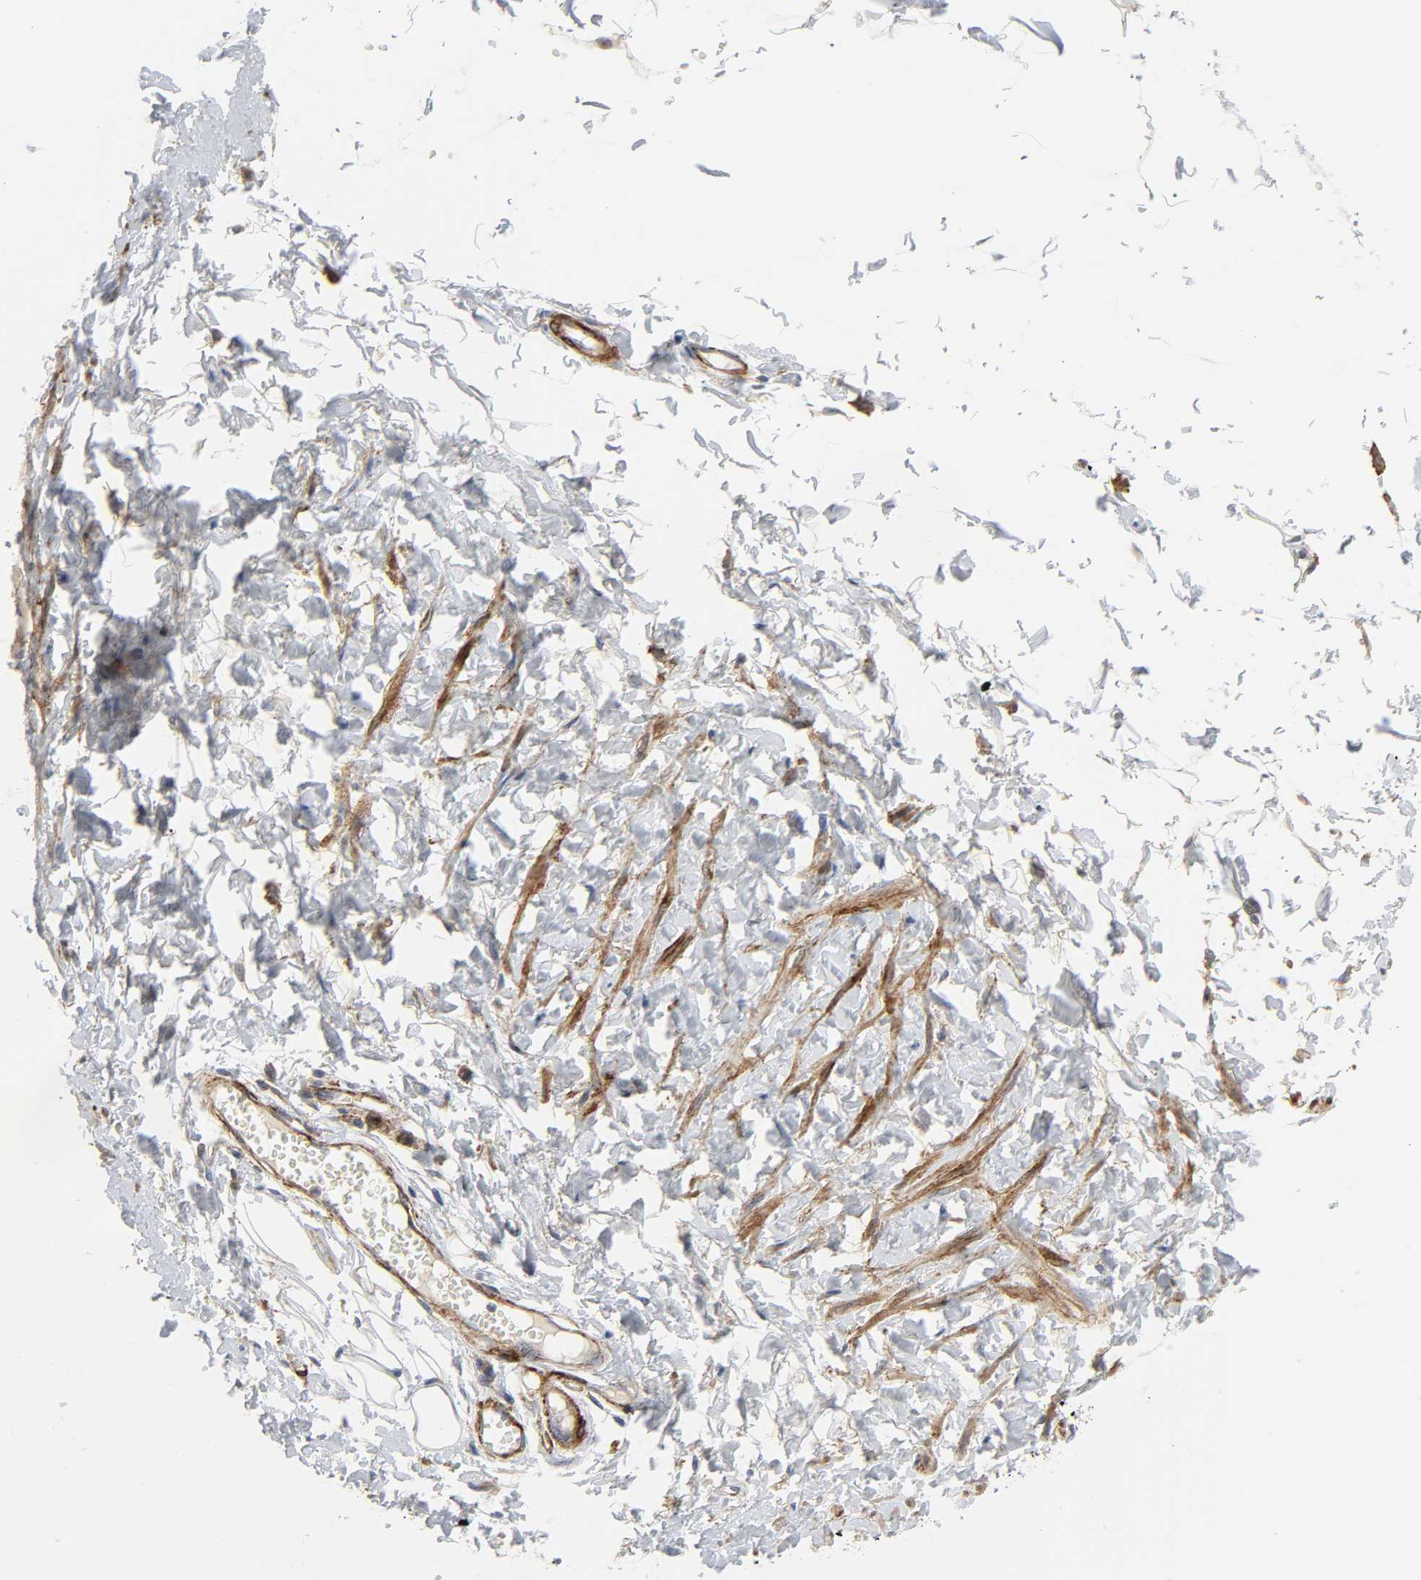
{"staining": {"intensity": "negative", "quantity": "none", "location": "none"}, "tissue": "adipose tissue", "cell_type": "Adipocytes", "image_type": "normal", "snomed": [{"axis": "morphology", "description": "Normal tissue, NOS"}, {"axis": "morphology", "description": "Inflammation, NOS"}, {"axis": "topography", "description": "Vascular tissue"}, {"axis": "topography", "description": "Salivary gland"}], "caption": "IHC photomicrograph of normal adipose tissue stained for a protein (brown), which demonstrates no staining in adipocytes. Brightfield microscopy of immunohistochemistry stained with DAB (brown) and hematoxylin (blue), captured at high magnification.", "gene": "ARHGAP1", "patient": {"sex": "female", "age": 75}}